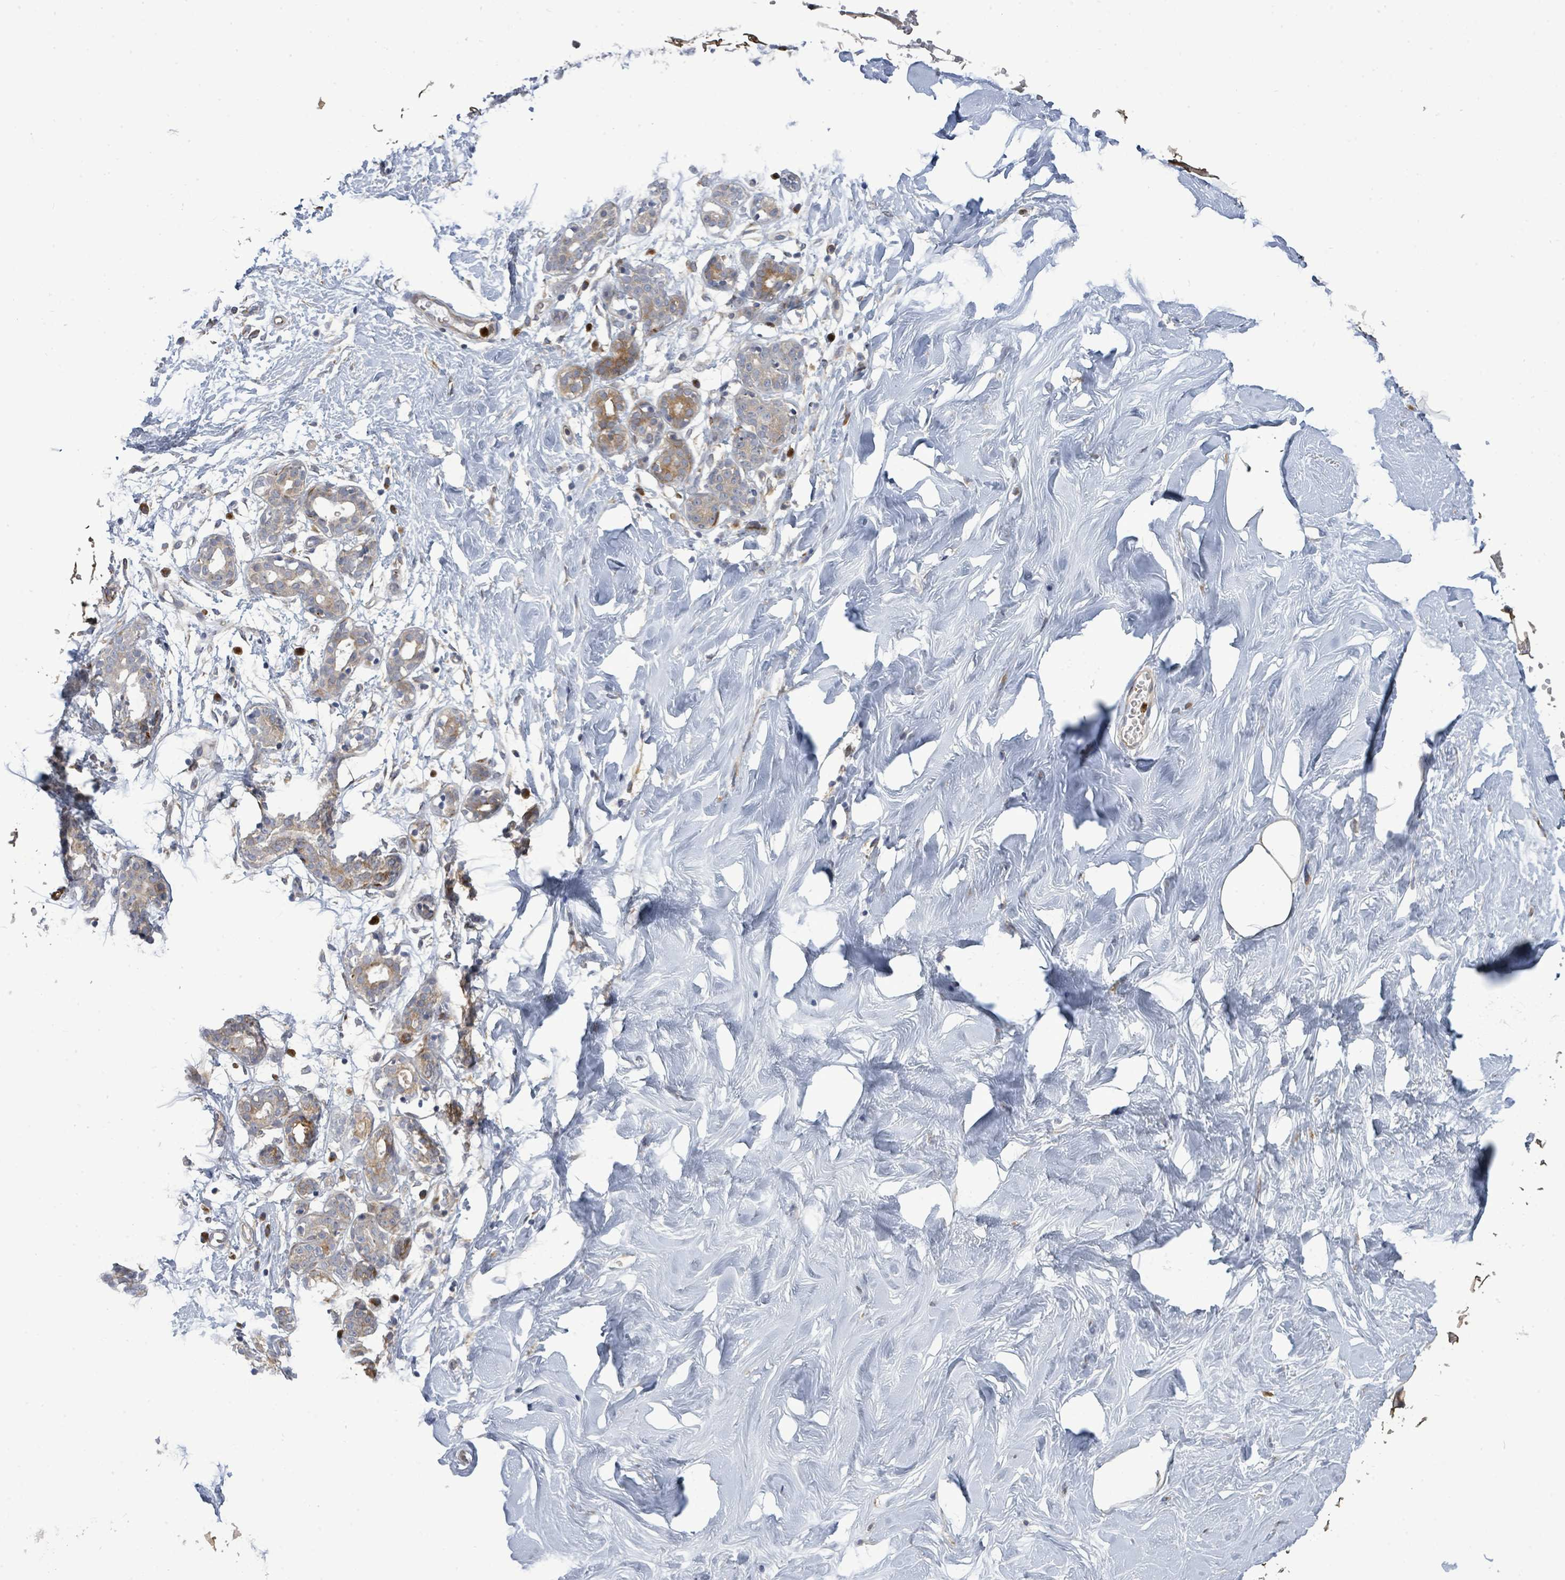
{"staining": {"intensity": "negative", "quantity": "none", "location": "none"}, "tissue": "breast", "cell_type": "Adipocytes", "image_type": "normal", "snomed": [{"axis": "morphology", "description": "Normal tissue, NOS"}, {"axis": "topography", "description": "Breast"}], "caption": "Unremarkable breast was stained to show a protein in brown. There is no significant expression in adipocytes. The staining was performed using DAB to visualize the protein expression in brown, while the nuclei were stained in blue with hematoxylin (Magnification: 20x).", "gene": "SAR1A", "patient": {"sex": "female", "age": 27}}